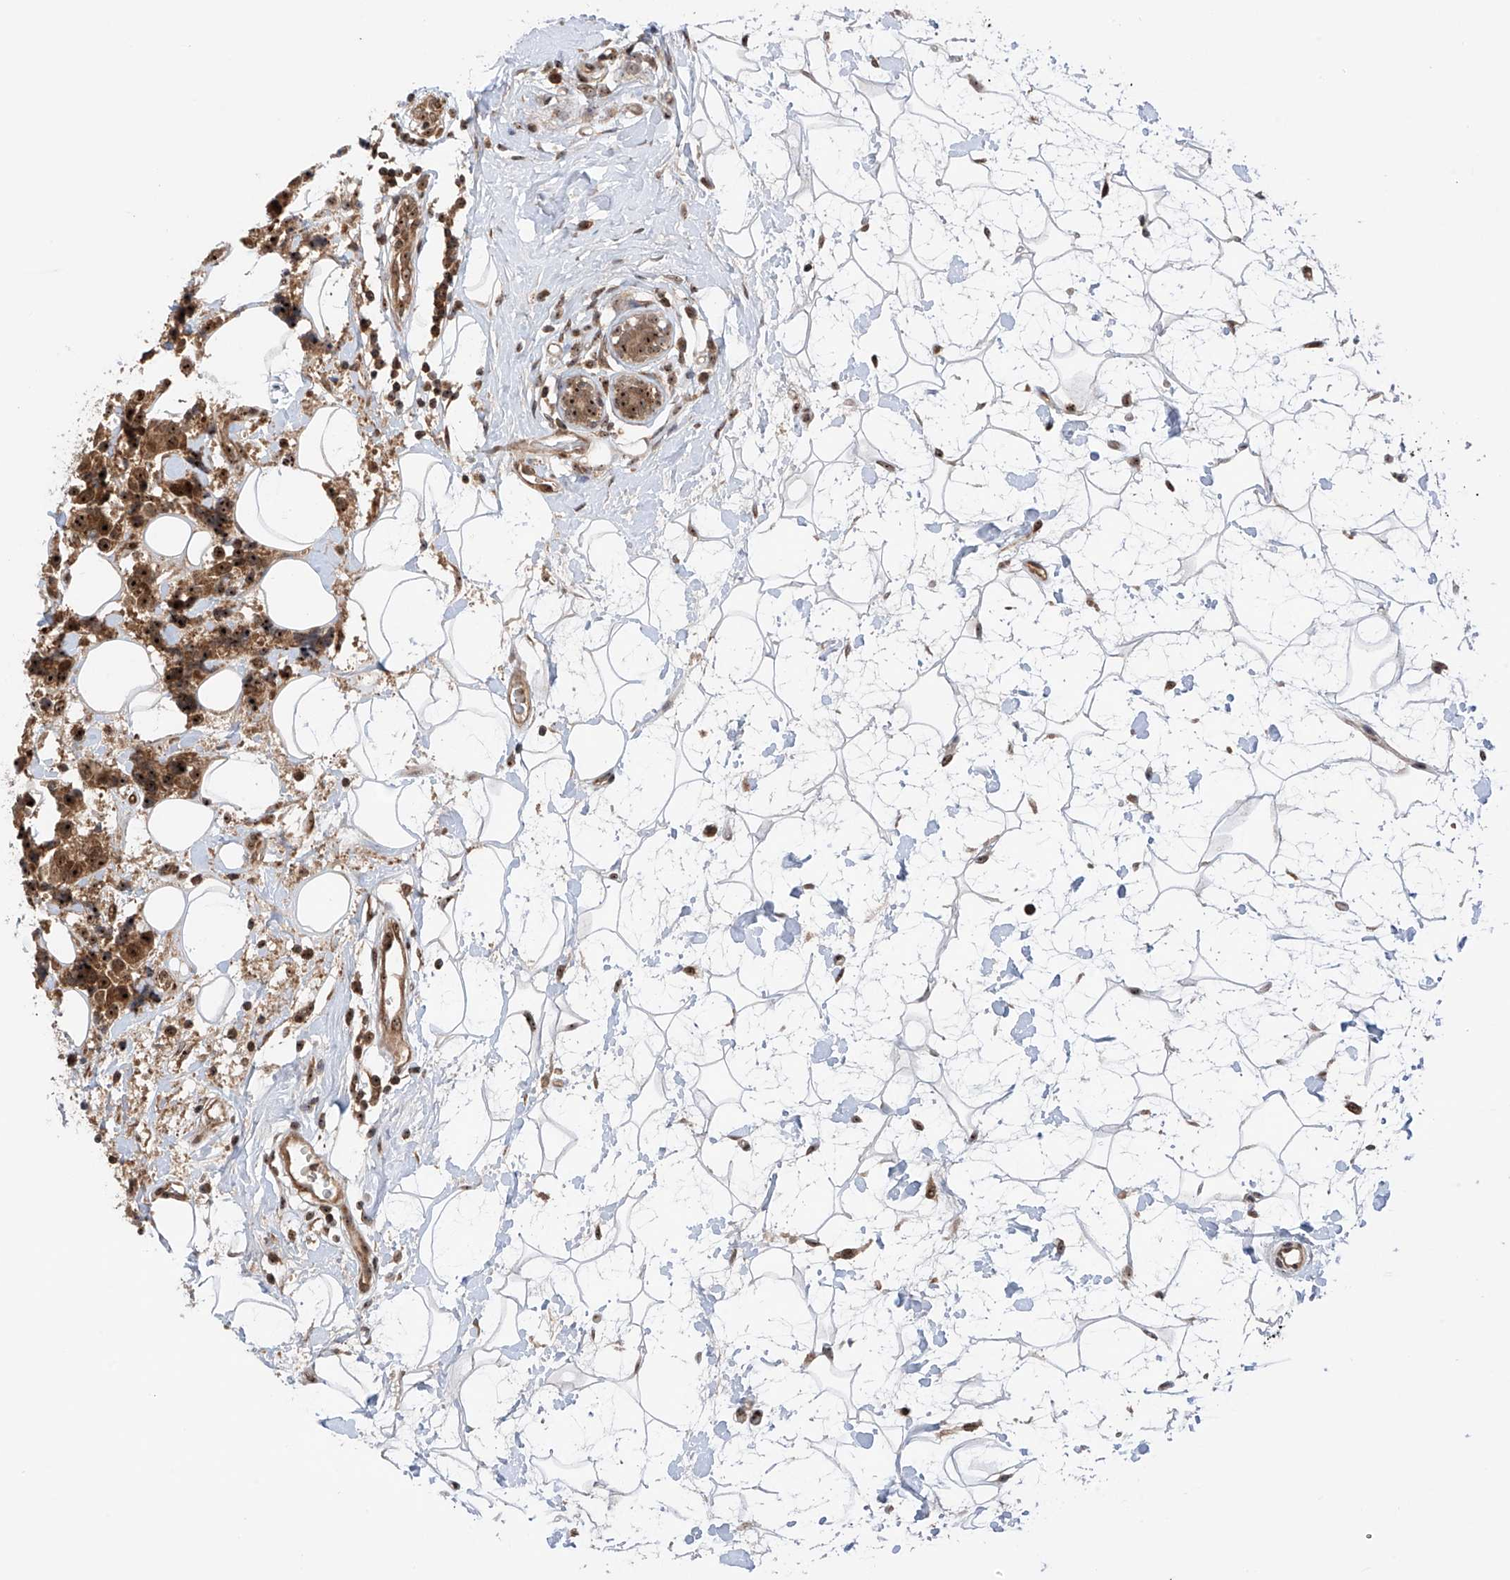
{"staining": {"intensity": "strong", "quantity": ">75%", "location": "cytoplasmic/membranous,nuclear"}, "tissue": "breast cancer", "cell_type": "Tumor cells", "image_type": "cancer", "snomed": [{"axis": "morphology", "description": "Normal tissue, NOS"}, {"axis": "morphology", "description": "Duct carcinoma"}, {"axis": "topography", "description": "Breast"}], "caption": "Human breast cancer stained with a brown dye shows strong cytoplasmic/membranous and nuclear positive expression in about >75% of tumor cells.", "gene": "C1orf131", "patient": {"sex": "female", "age": 39}}